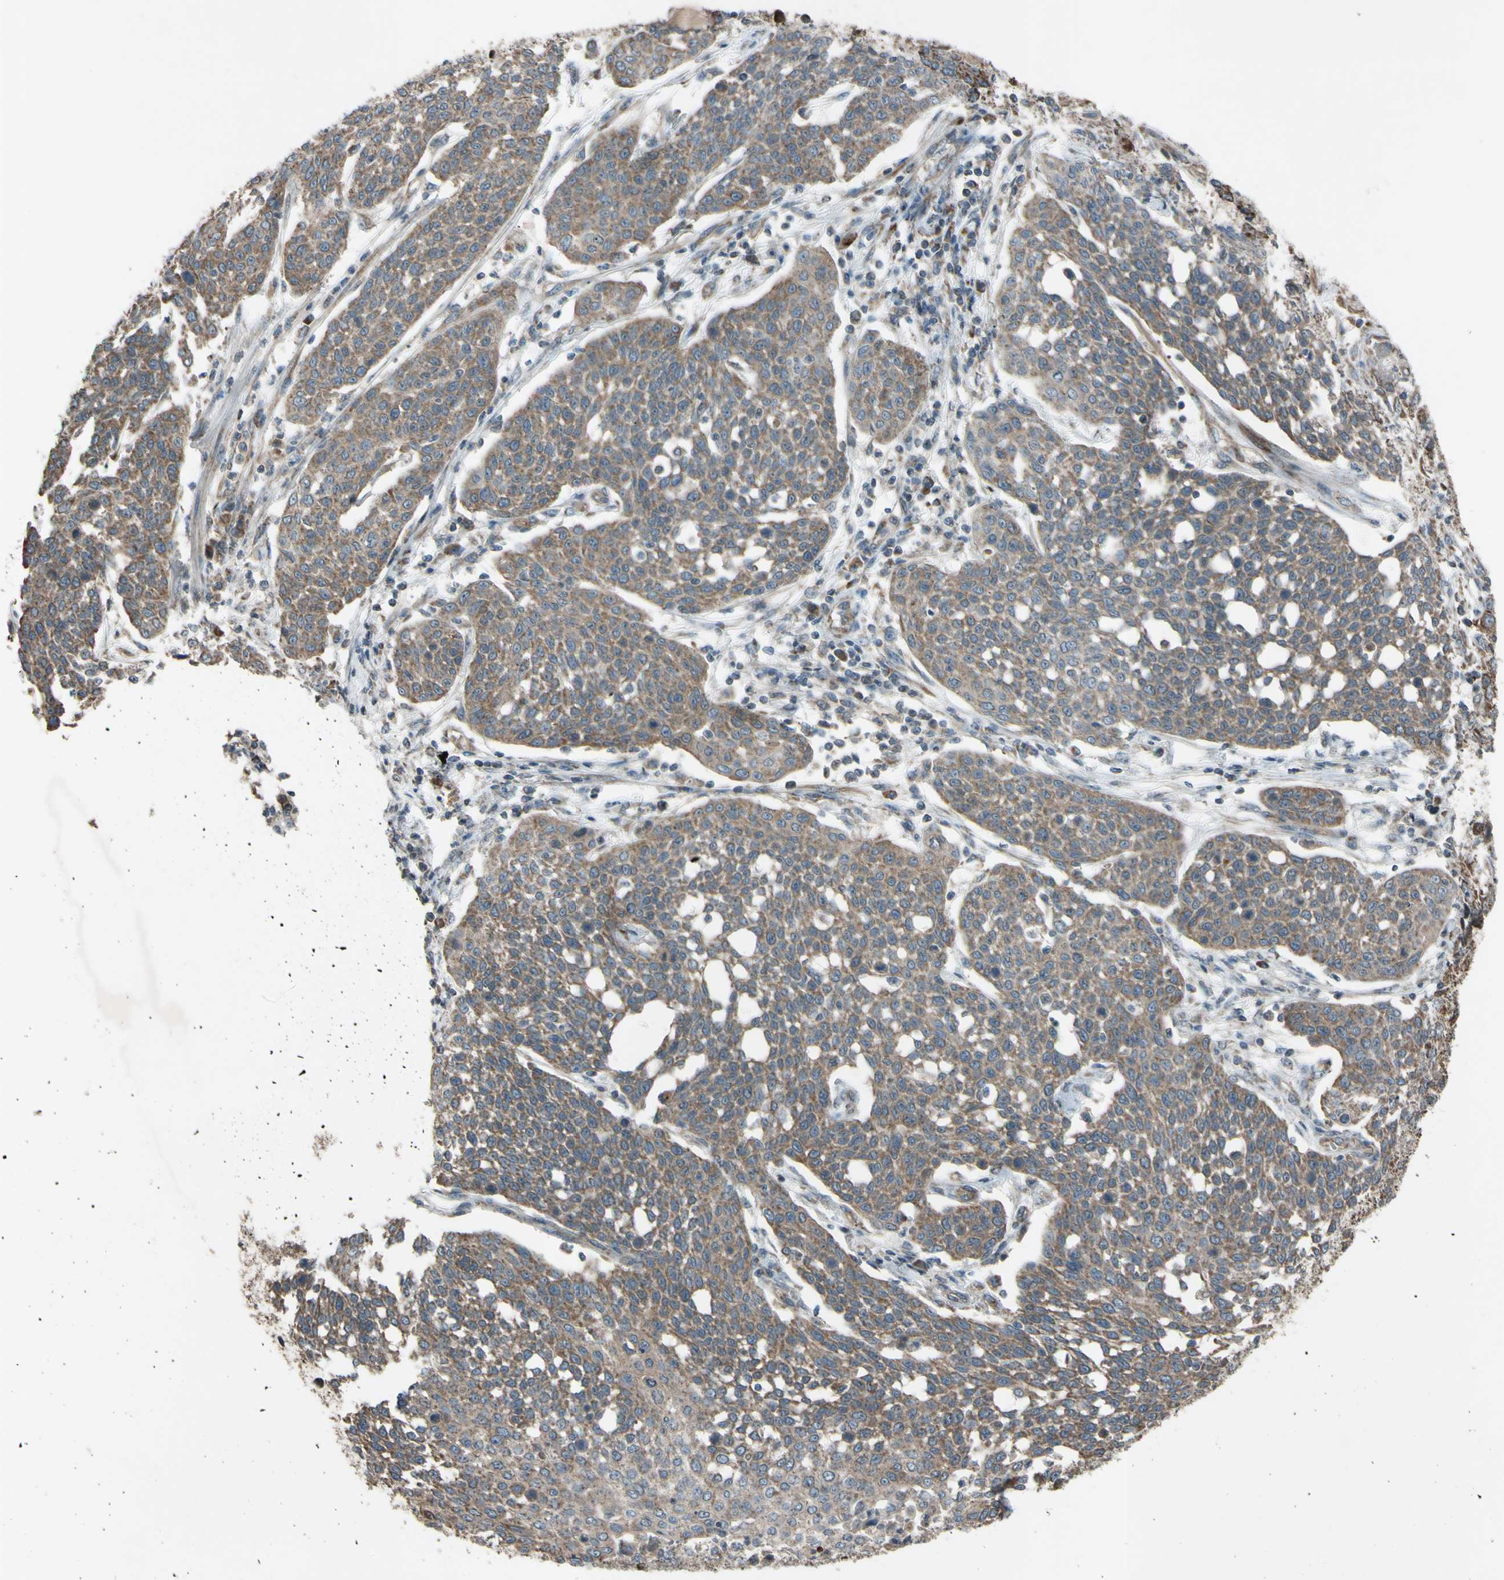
{"staining": {"intensity": "moderate", "quantity": ">75%", "location": "cytoplasmic/membranous"}, "tissue": "cervical cancer", "cell_type": "Tumor cells", "image_type": "cancer", "snomed": [{"axis": "morphology", "description": "Squamous cell carcinoma, NOS"}, {"axis": "topography", "description": "Cervix"}], "caption": "Immunohistochemical staining of cervical cancer displays moderate cytoplasmic/membranous protein expression in about >75% of tumor cells.", "gene": "ACOT8", "patient": {"sex": "female", "age": 34}}